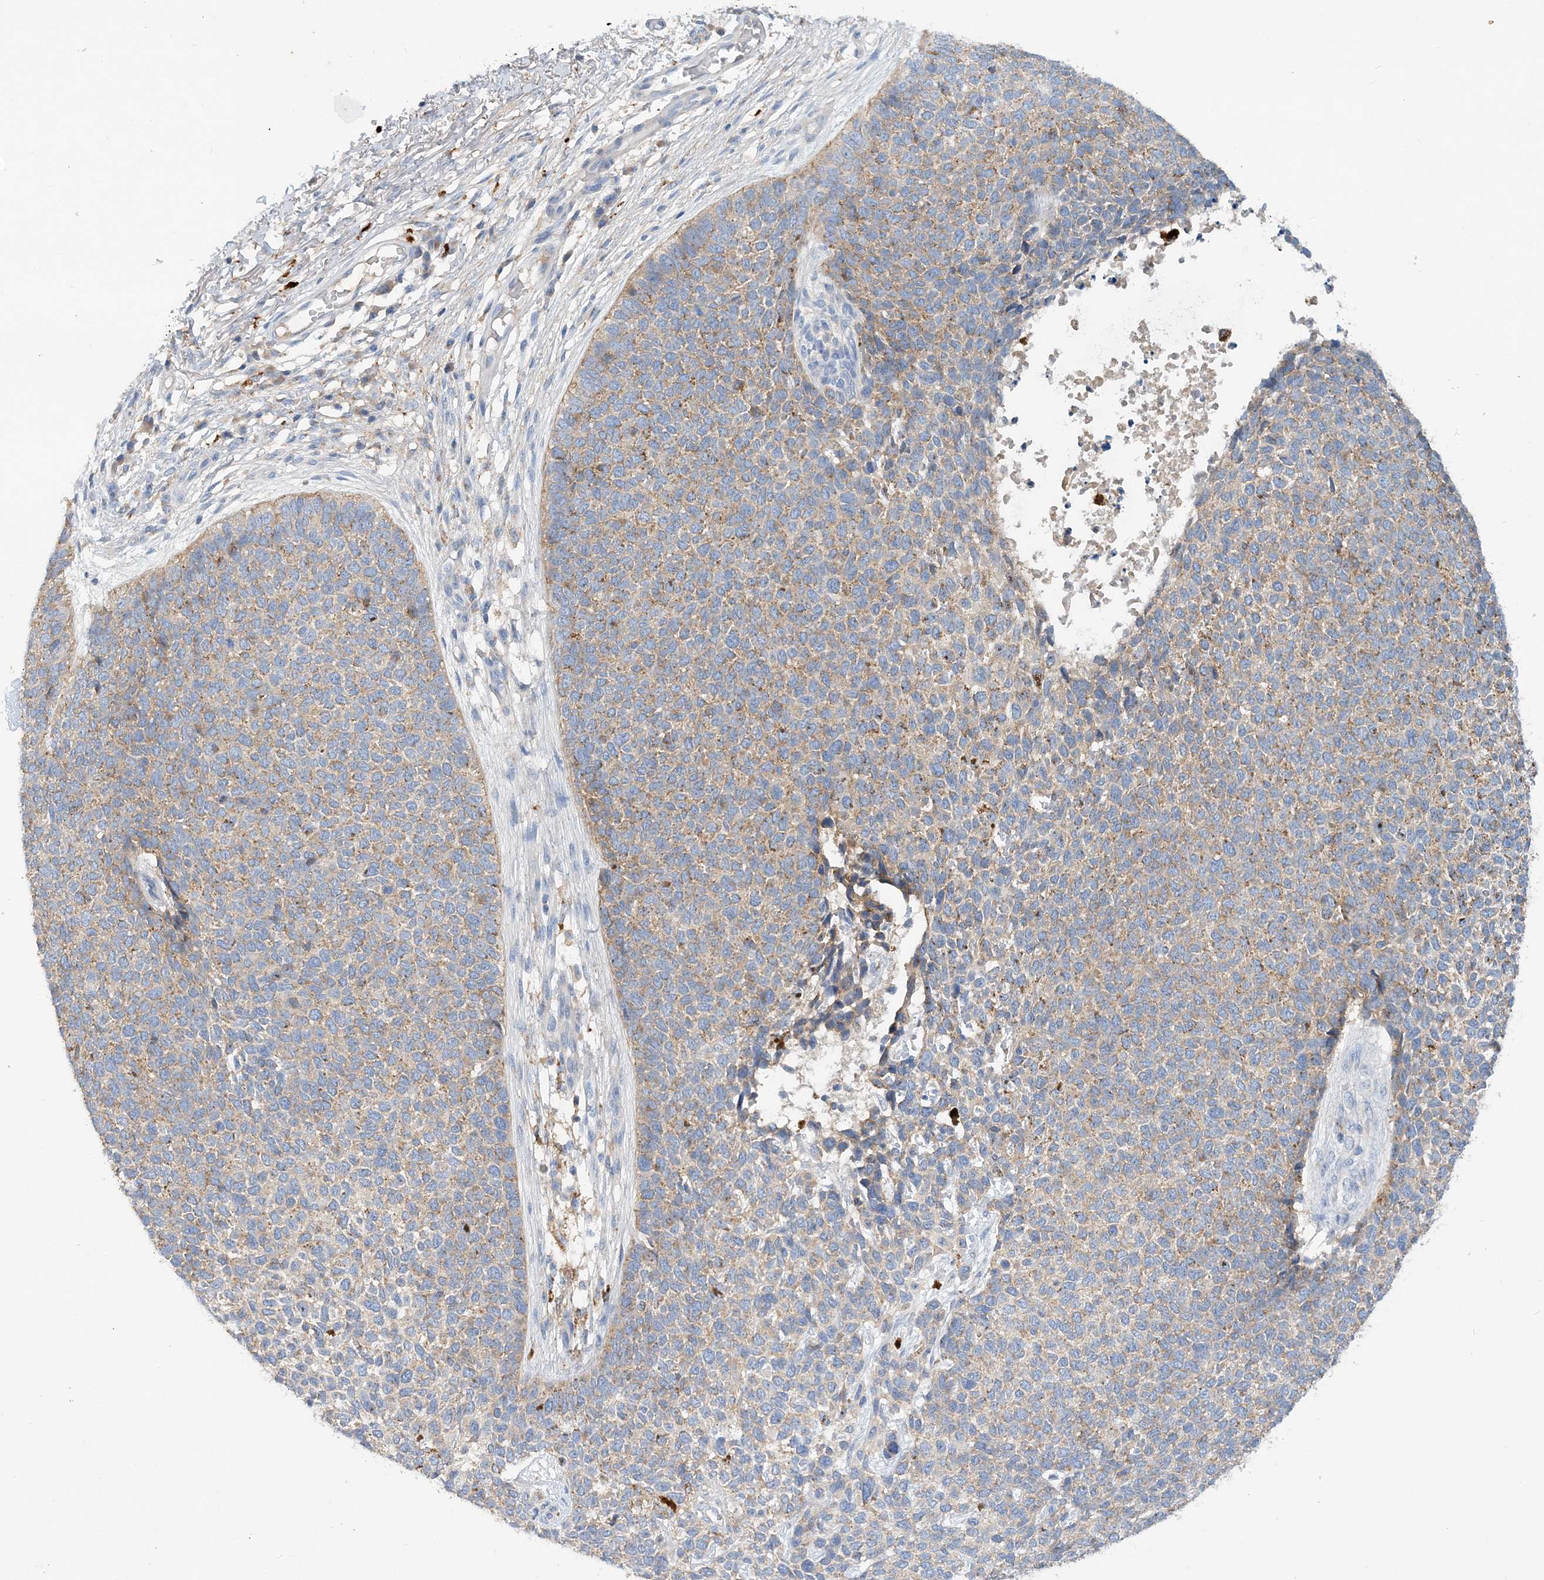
{"staining": {"intensity": "moderate", "quantity": ">75%", "location": "cytoplasmic/membranous"}, "tissue": "skin cancer", "cell_type": "Tumor cells", "image_type": "cancer", "snomed": [{"axis": "morphology", "description": "Basal cell carcinoma"}, {"axis": "topography", "description": "Skin"}], "caption": "Protein expression analysis of human skin basal cell carcinoma reveals moderate cytoplasmic/membranous positivity in about >75% of tumor cells. The protein of interest is shown in brown color, while the nuclei are stained blue.", "gene": "GRINA", "patient": {"sex": "female", "age": 84}}